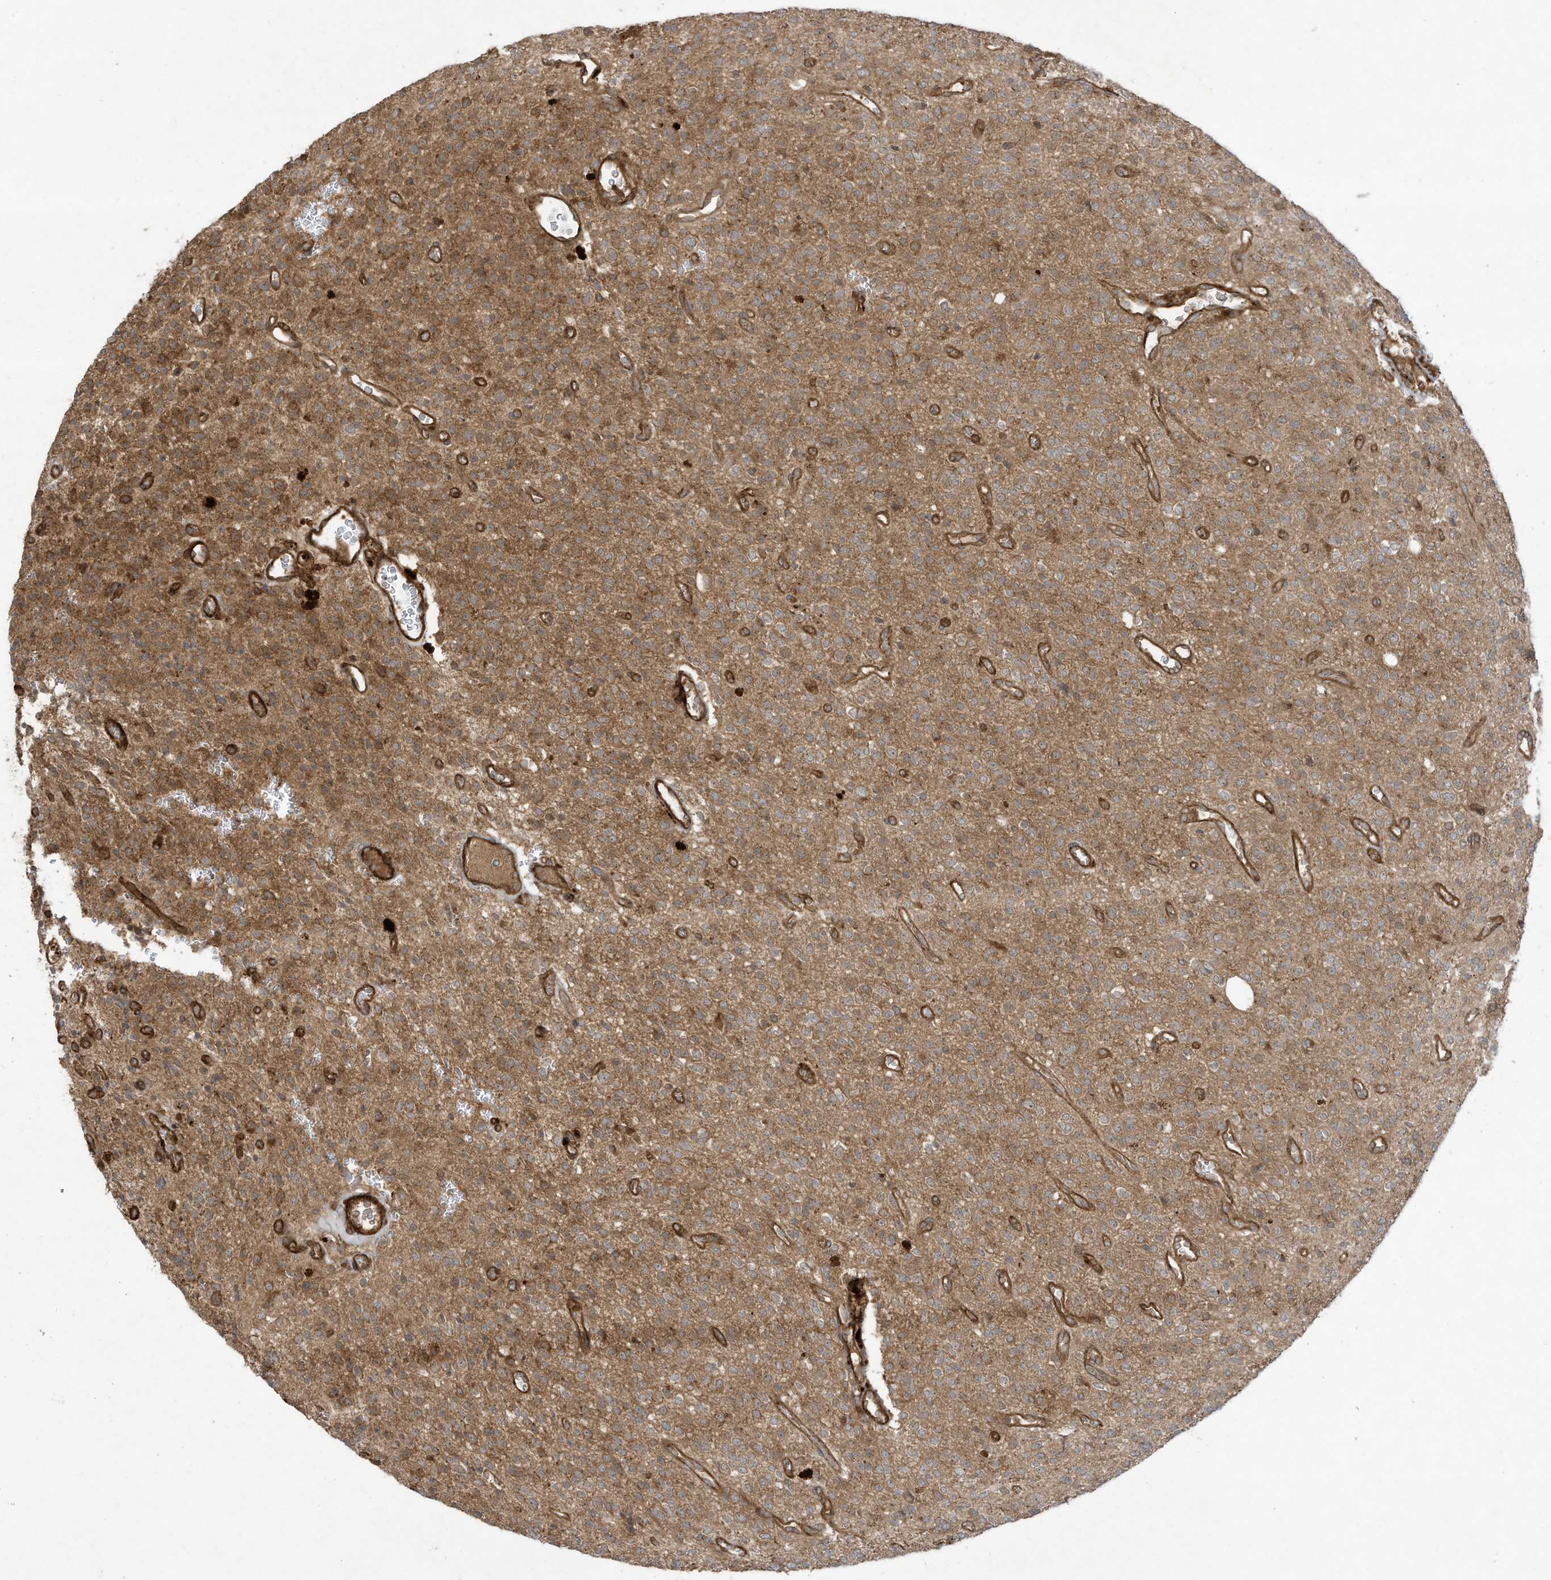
{"staining": {"intensity": "moderate", "quantity": ">75%", "location": "cytoplasmic/membranous"}, "tissue": "glioma", "cell_type": "Tumor cells", "image_type": "cancer", "snomed": [{"axis": "morphology", "description": "Glioma, malignant, High grade"}, {"axis": "topography", "description": "Brain"}], "caption": "Glioma stained with a brown dye shows moderate cytoplasmic/membranous positive staining in about >75% of tumor cells.", "gene": "DDIT4", "patient": {"sex": "male", "age": 34}}